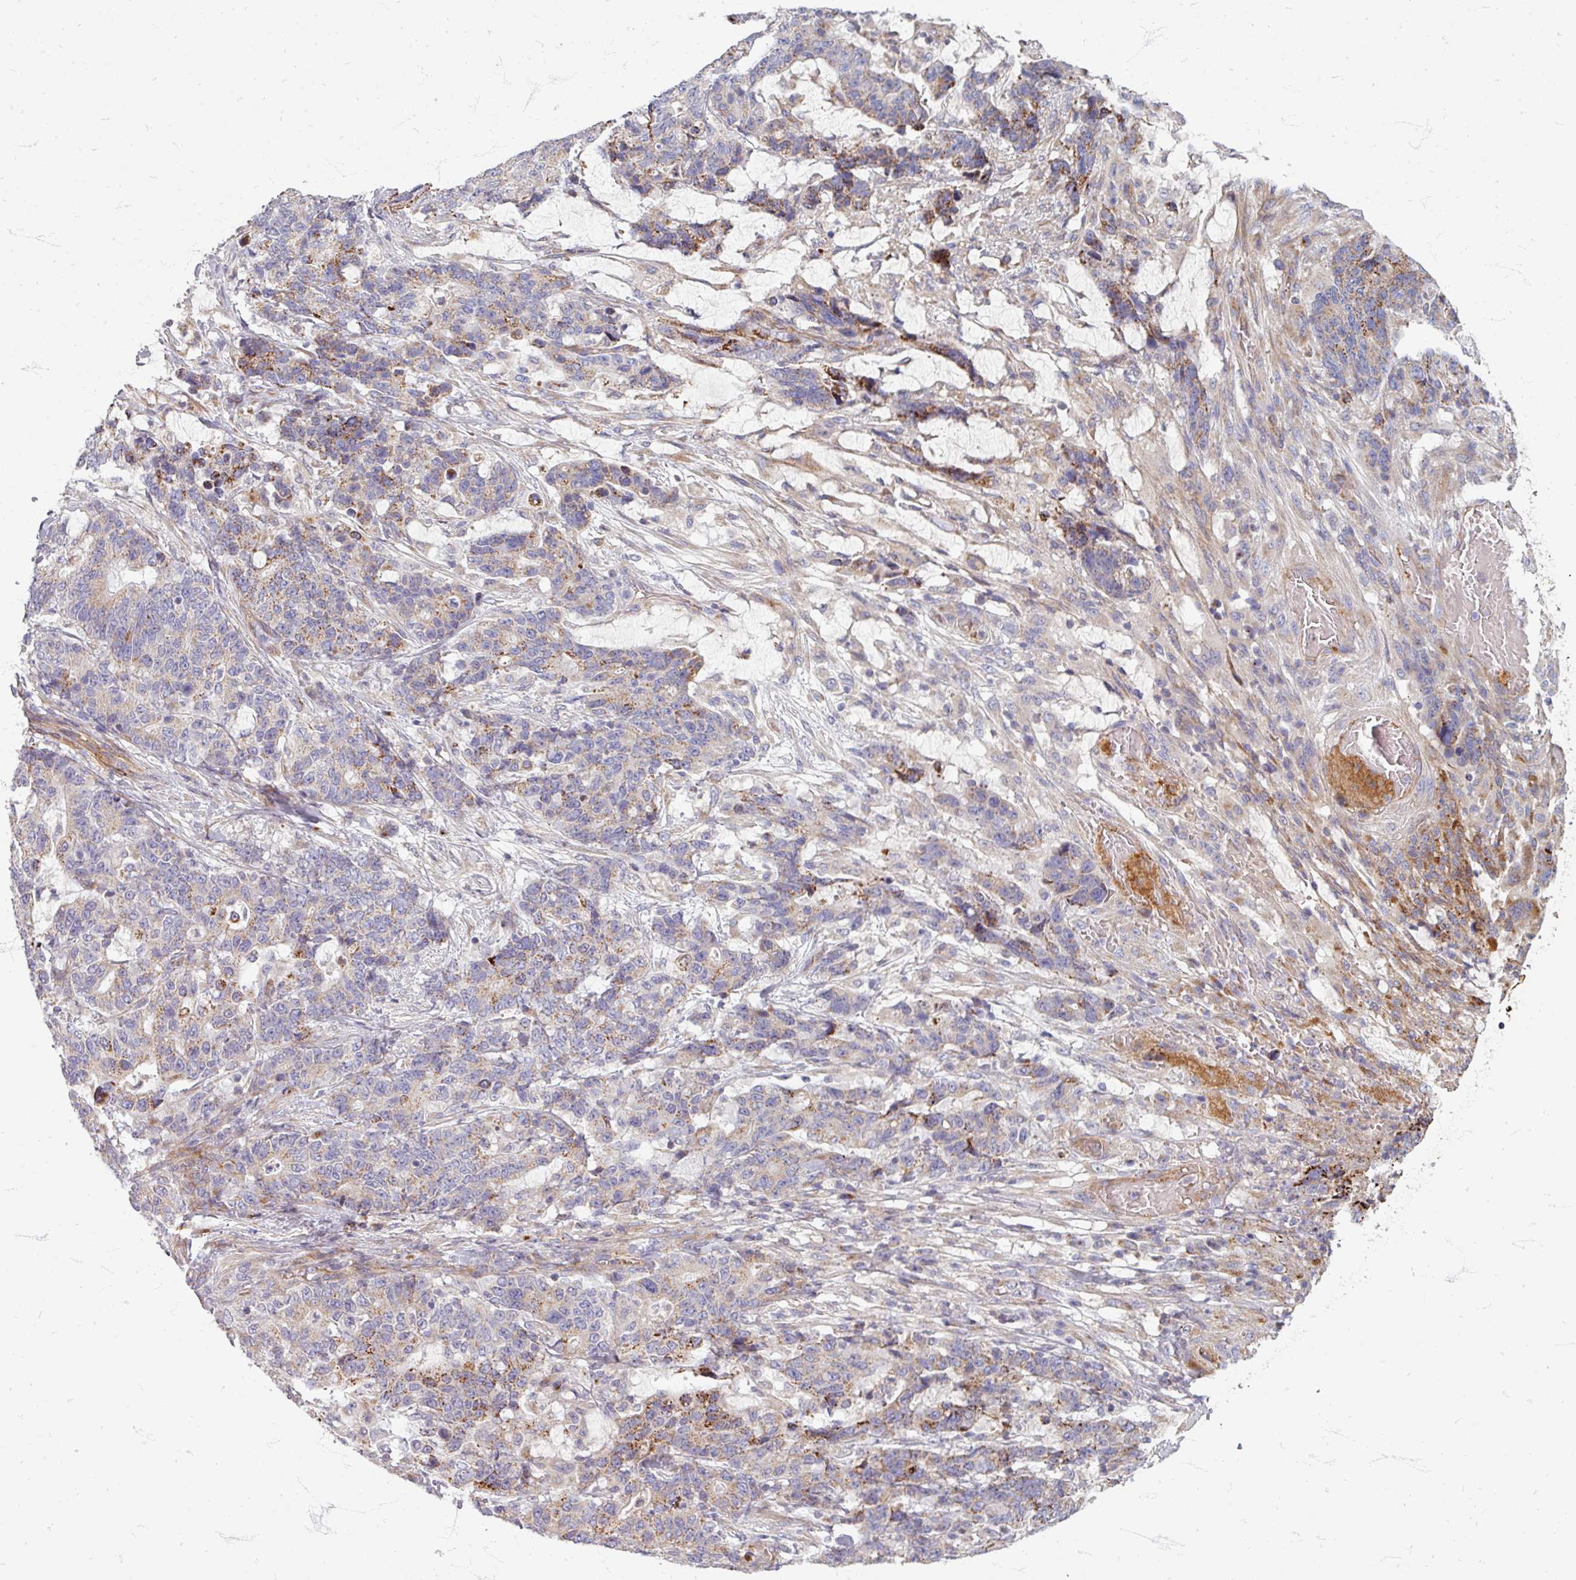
{"staining": {"intensity": "negative", "quantity": "none", "location": "none"}, "tissue": "stomach cancer", "cell_type": "Tumor cells", "image_type": "cancer", "snomed": [{"axis": "morphology", "description": "Normal tissue, NOS"}, {"axis": "morphology", "description": "Adenocarcinoma, NOS"}, {"axis": "topography", "description": "Stomach"}], "caption": "Immunohistochemical staining of human adenocarcinoma (stomach) demonstrates no significant positivity in tumor cells.", "gene": "GABARAPL1", "patient": {"sex": "female", "age": 64}}